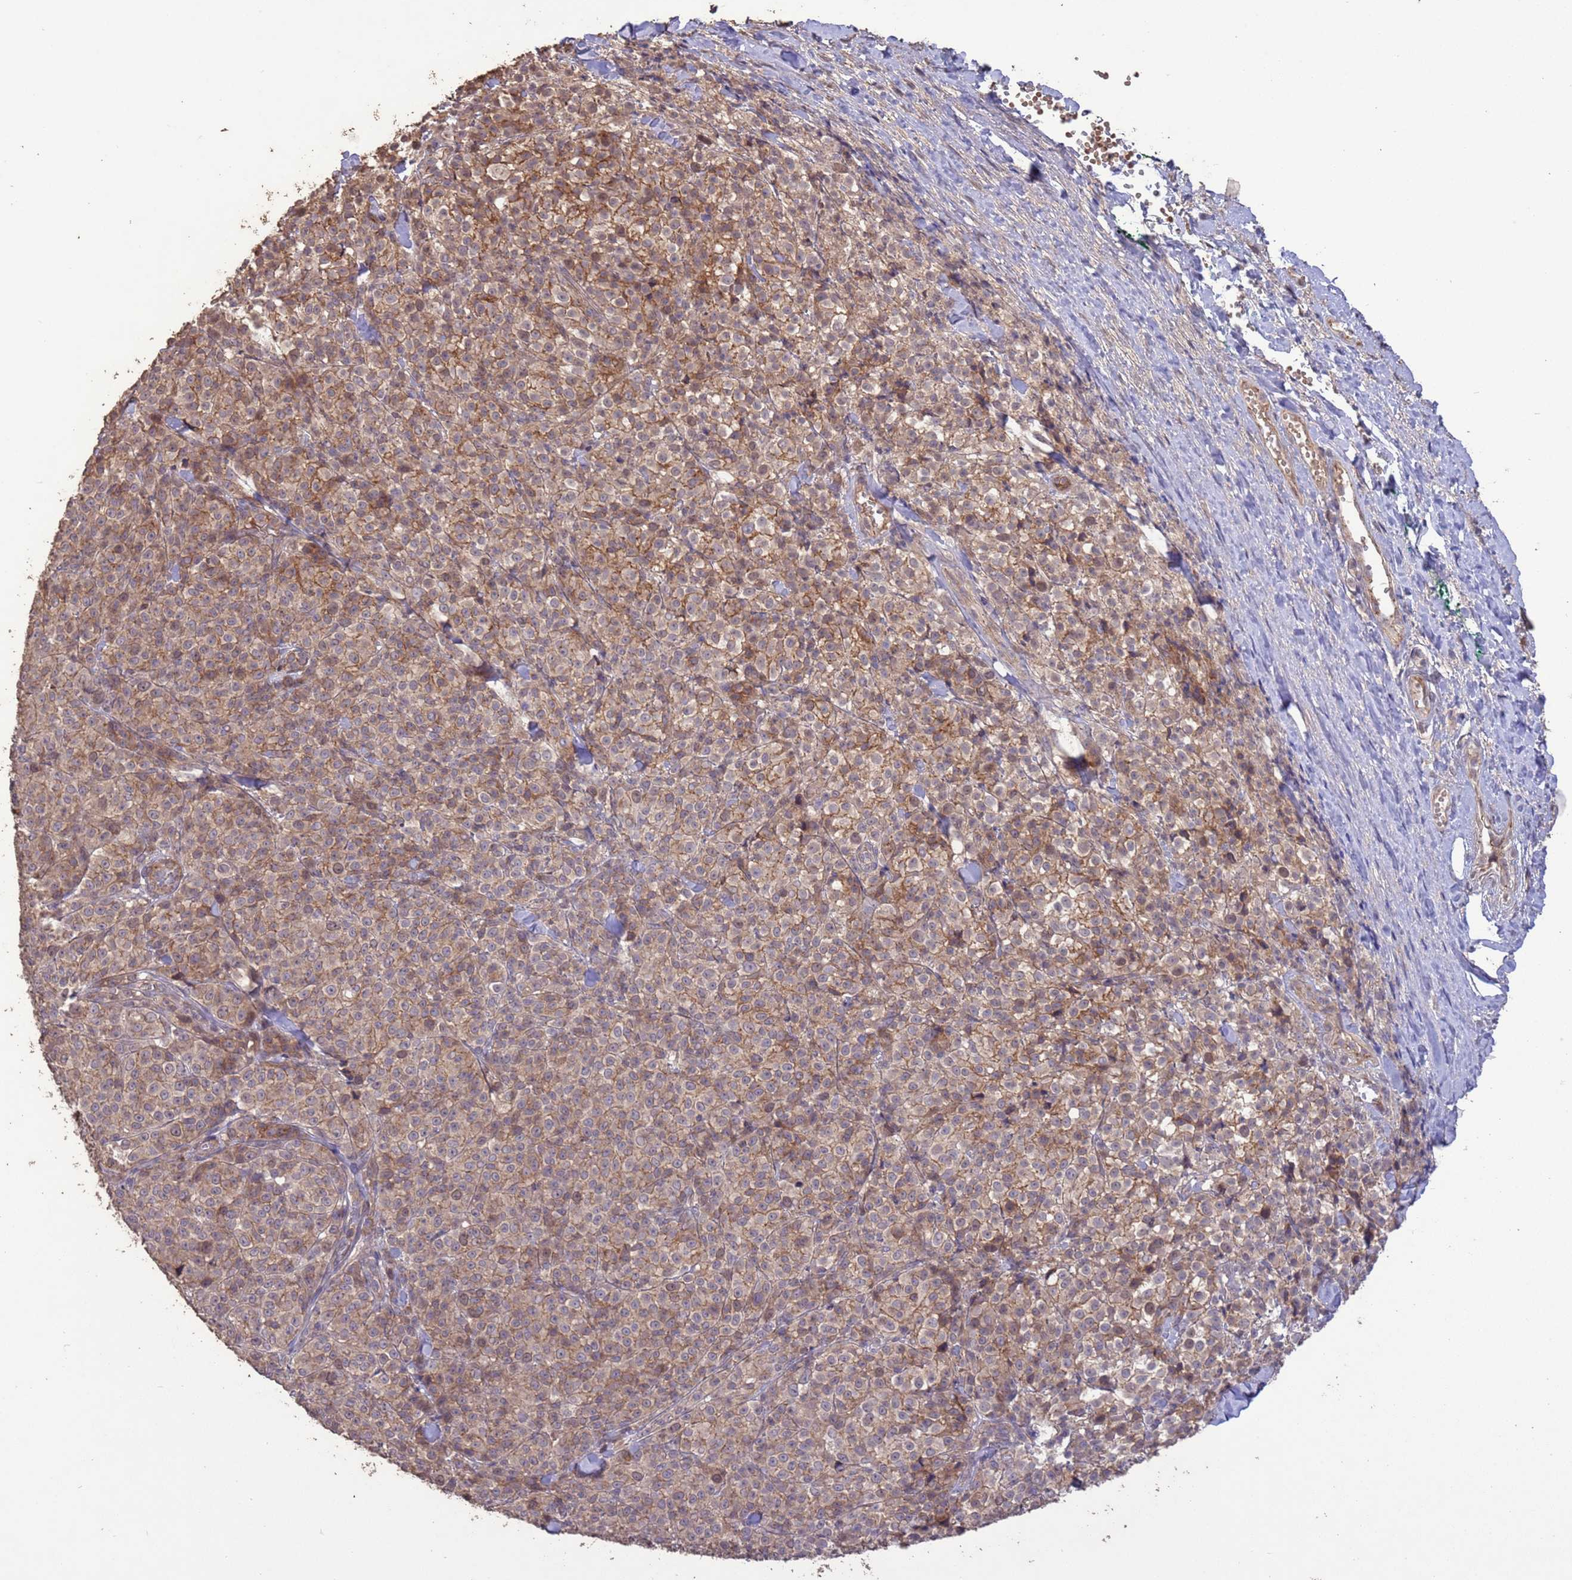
{"staining": {"intensity": "moderate", "quantity": ">75%", "location": "cytoplasmic/membranous"}, "tissue": "melanoma", "cell_type": "Tumor cells", "image_type": "cancer", "snomed": [{"axis": "morphology", "description": "Normal tissue, NOS"}, {"axis": "morphology", "description": "Malignant melanoma, NOS"}, {"axis": "topography", "description": "Skin"}], "caption": "Brown immunohistochemical staining in malignant melanoma shows moderate cytoplasmic/membranous positivity in approximately >75% of tumor cells.", "gene": "SLC9B2", "patient": {"sex": "female", "age": 34}}